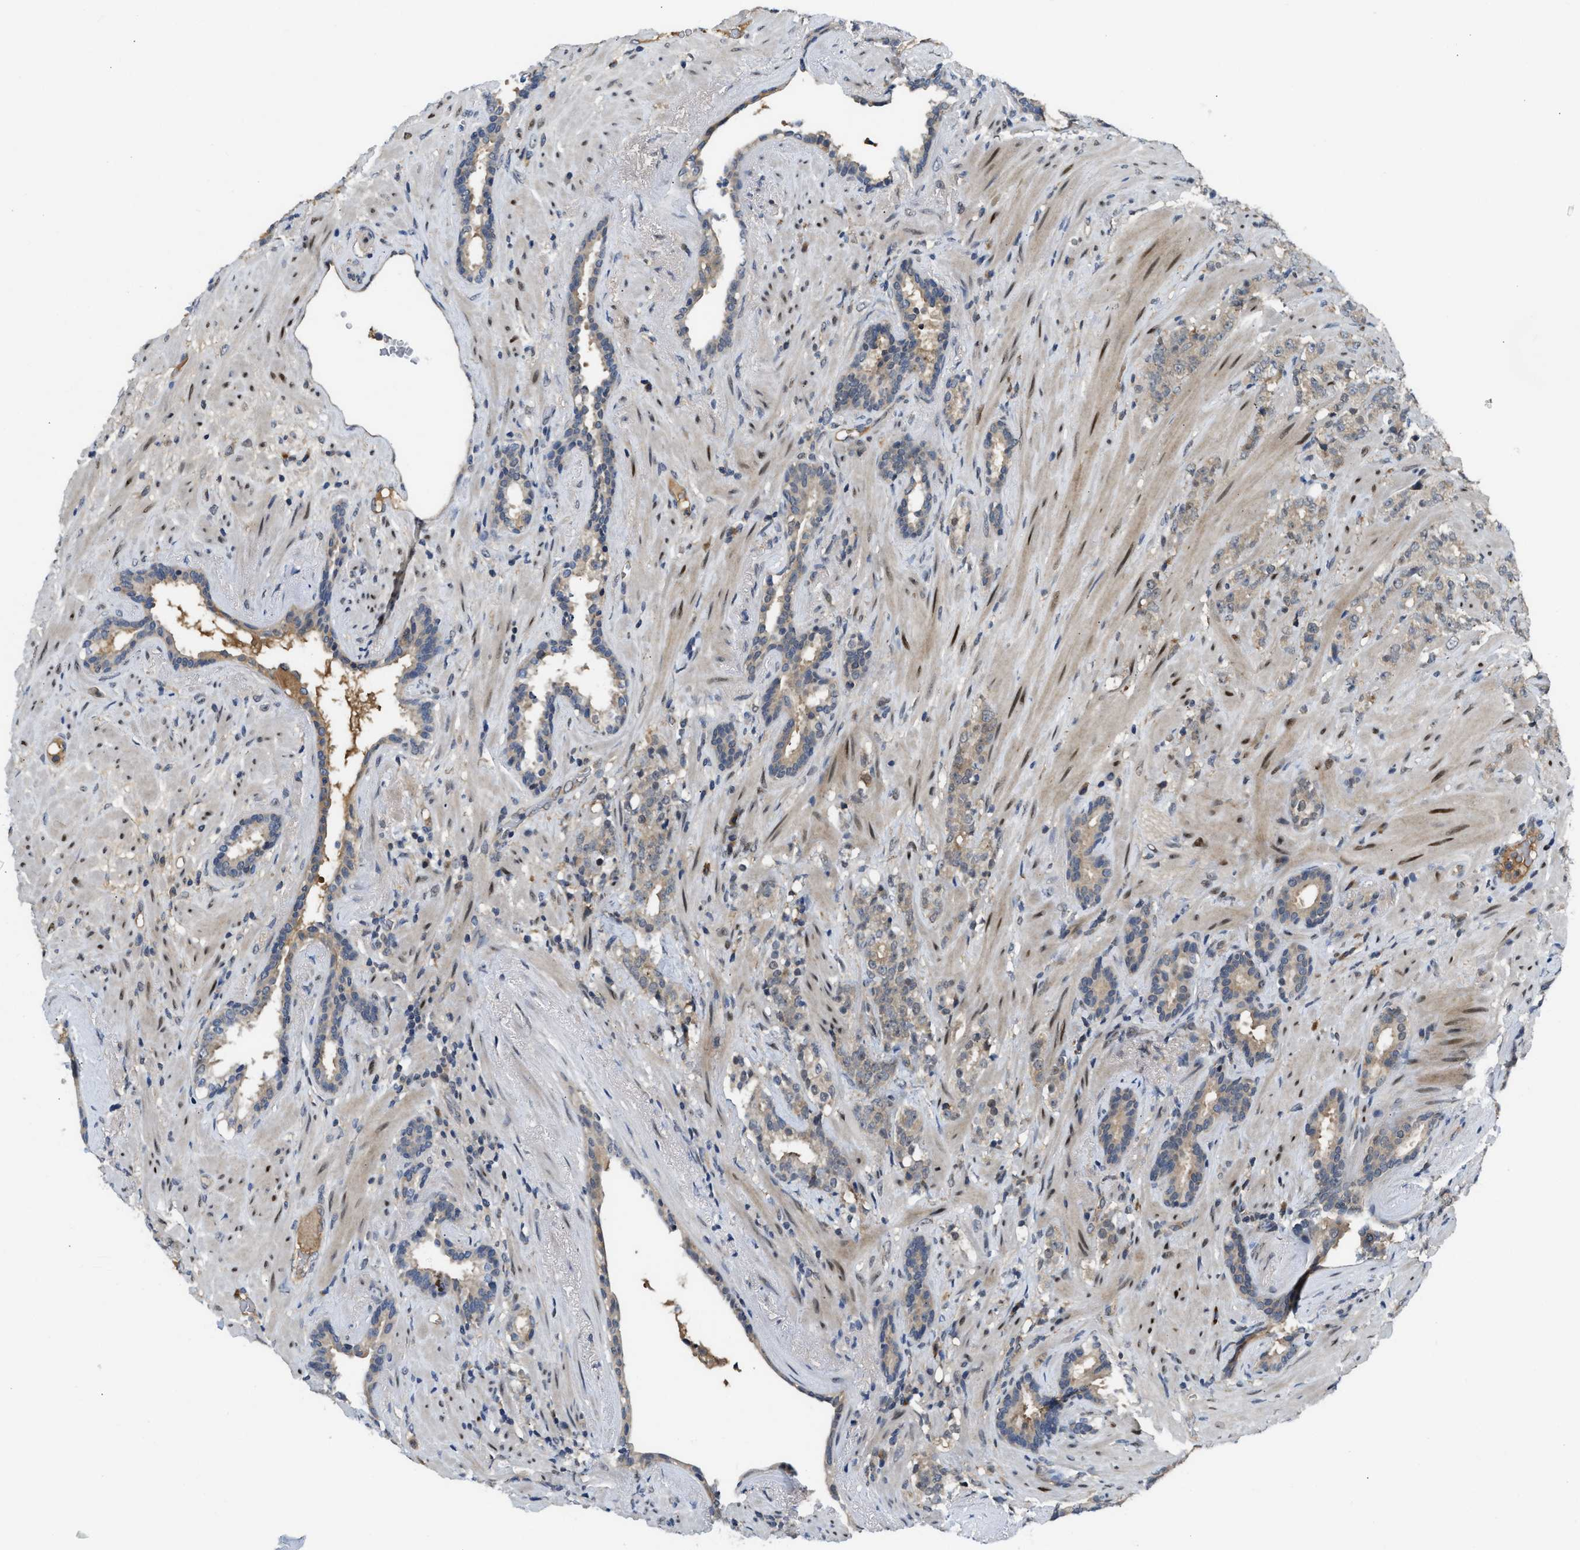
{"staining": {"intensity": "weak", "quantity": "<25%", "location": "cytoplasmic/membranous"}, "tissue": "prostate cancer", "cell_type": "Tumor cells", "image_type": "cancer", "snomed": [{"axis": "morphology", "description": "Adenocarcinoma, High grade"}, {"axis": "topography", "description": "Prostate"}], "caption": "Immunohistochemistry histopathology image of neoplastic tissue: prostate adenocarcinoma (high-grade) stained with DAB shows no significant protein staining in tumor cells.", "gene": "ZNF251", "patient": {"sex": "male", "age": 71}}